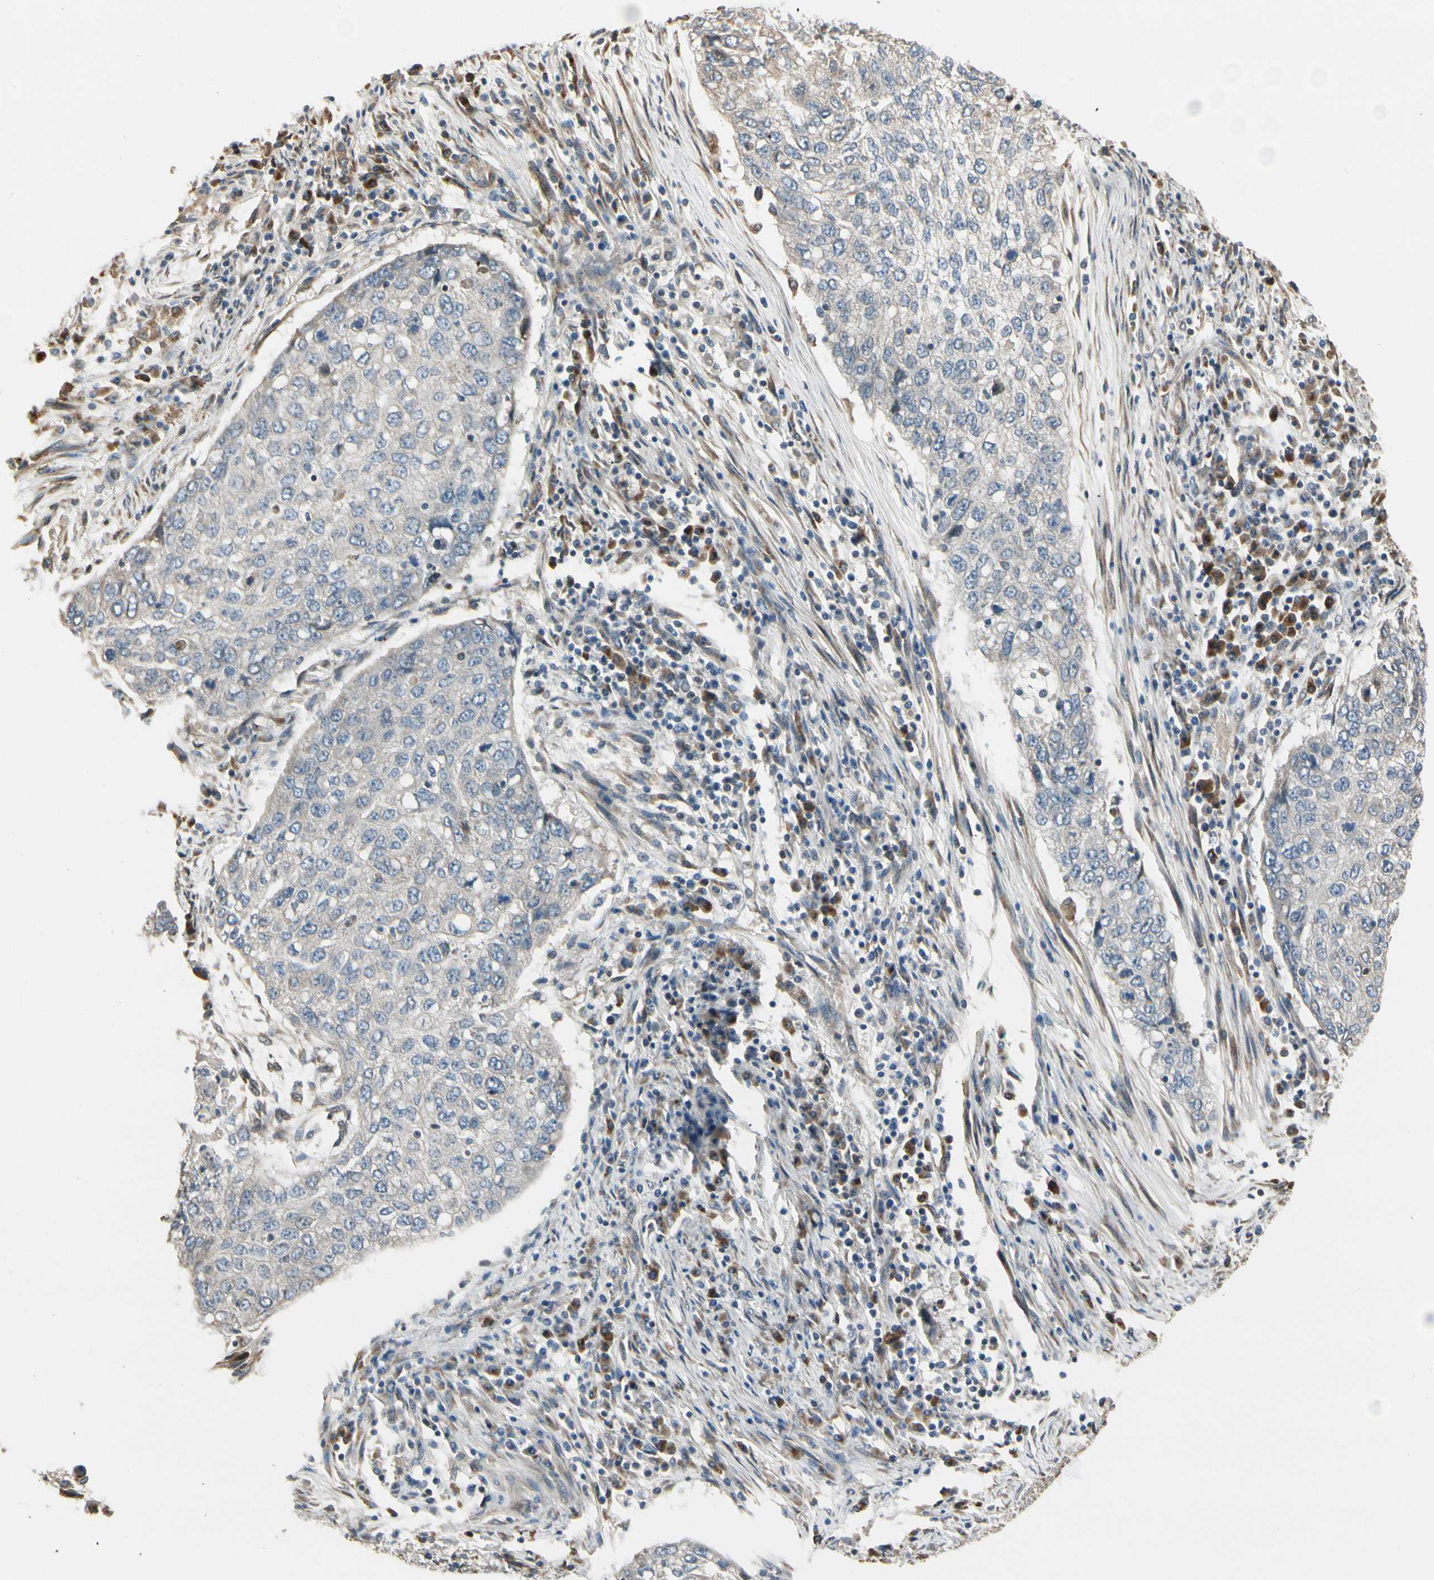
{"staining": {"intensity": "negative", "quantity": "none", "location": "none"}, "tissue": "lung cancer", "cell_type": "Tumor cells", "image_type": "cancer", "snomed": [{"axis": "morphology", "description": "Squamous cell carcinoma, NOS"}, {"axis": "topography", "description": "Lung"}], "caption": "The micrograph shows no staining of tumor cells in lung squamous cell carcinoma.", "gene": "NUCB2", "patient": {"sex": "female", "age": 63}}